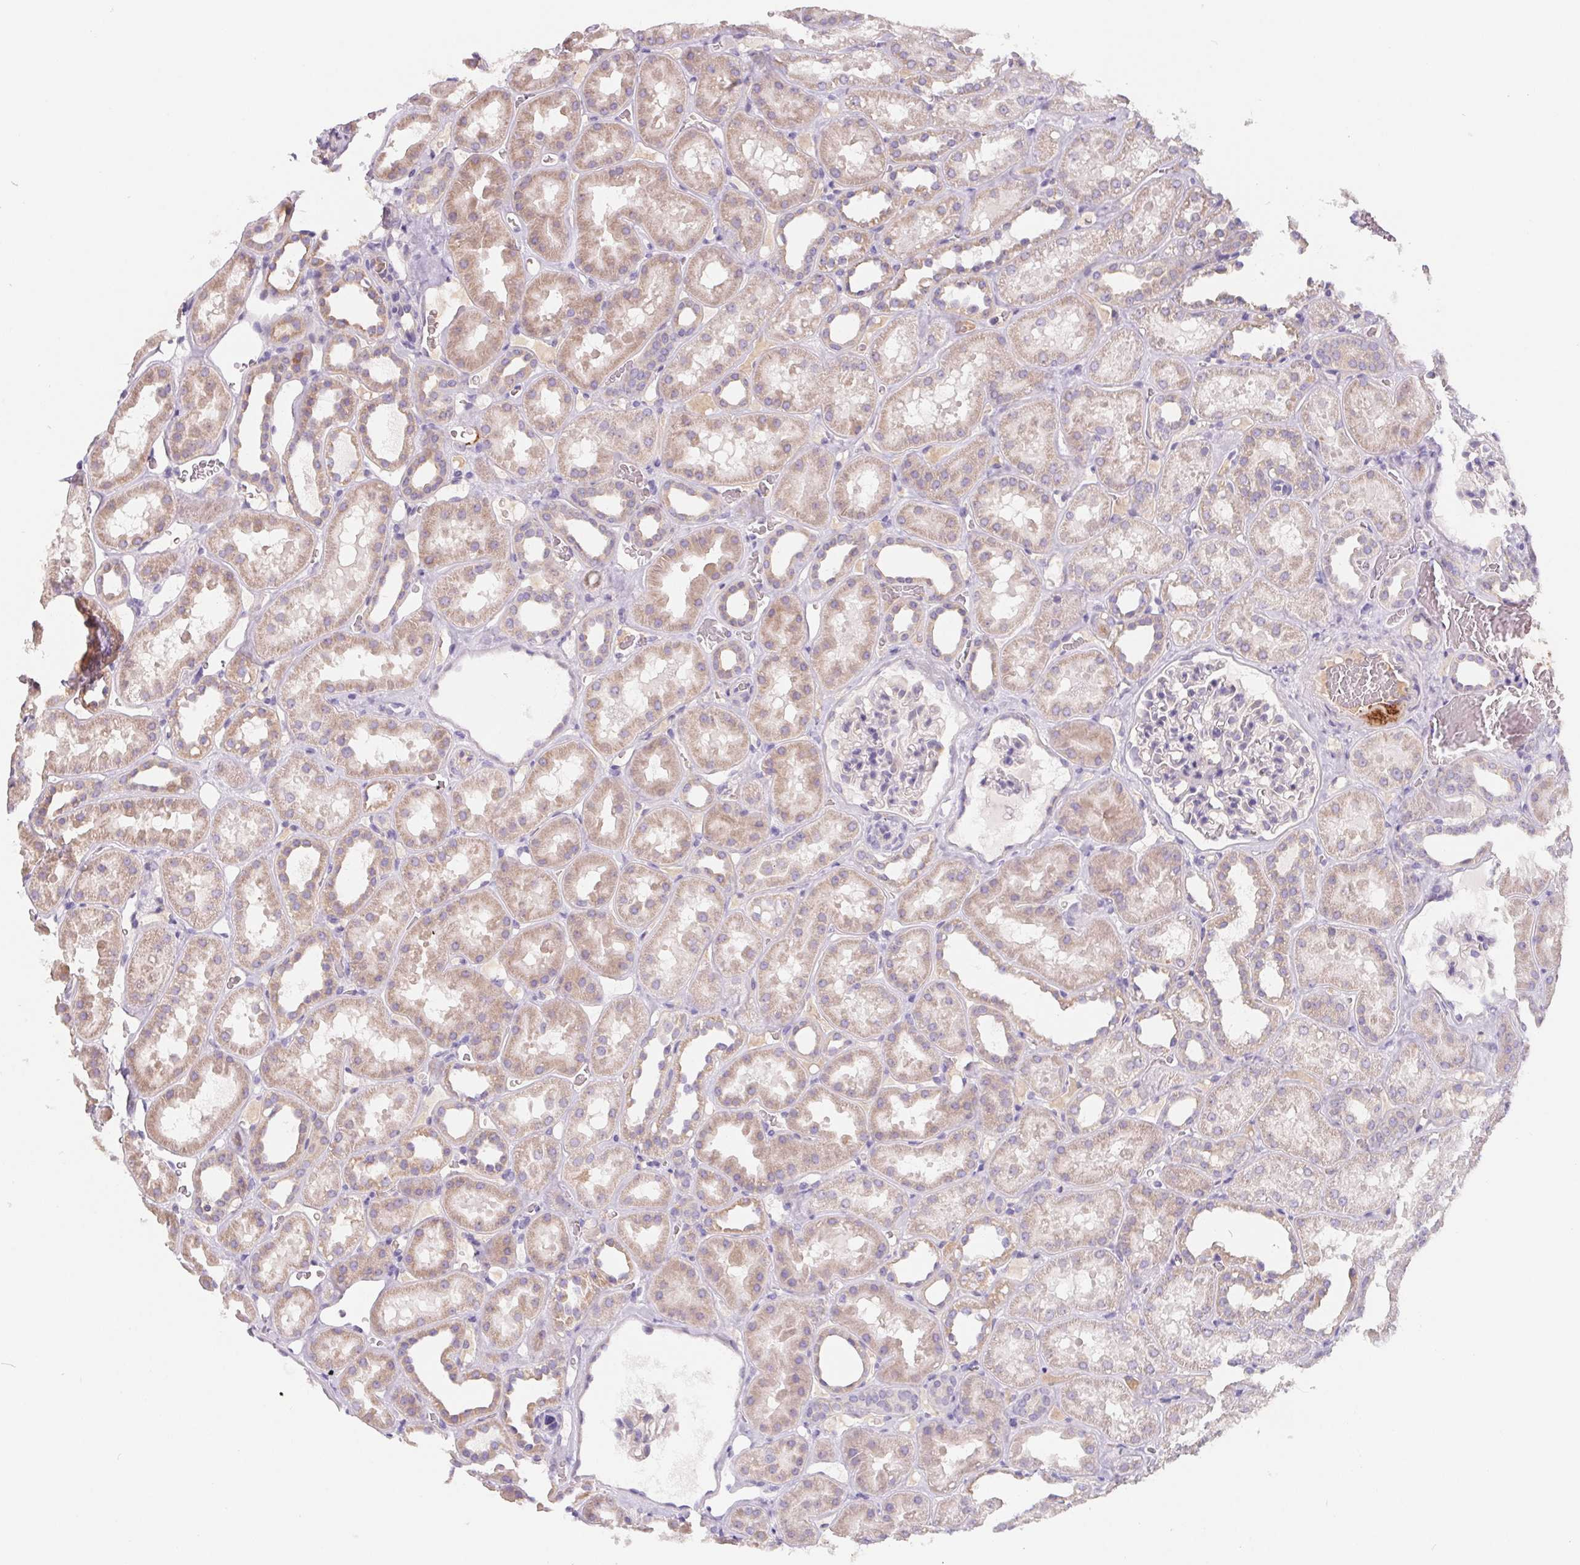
{"staining": {"intensity": "moderate", "quantity": "<25%", "location": "cytoplasmic/membranous"}, "tissue": "kidney", "cell_type": "Cells in glomeruli", "image_type": "normal", "snomed": [{"axis": "morphology", "description": "Normal tissue, NOS"}, {"axis": "topography", "description": "Kidney"}], "caption": "IHC image of benign human kidney stained for a protein (brown), which exhibits low levels of moderate cytoplasmic/membranous positivity in about <25% of cells in glomeruli.", "gene": "LPA", "patient": {"sex": "female", "age": 41}}